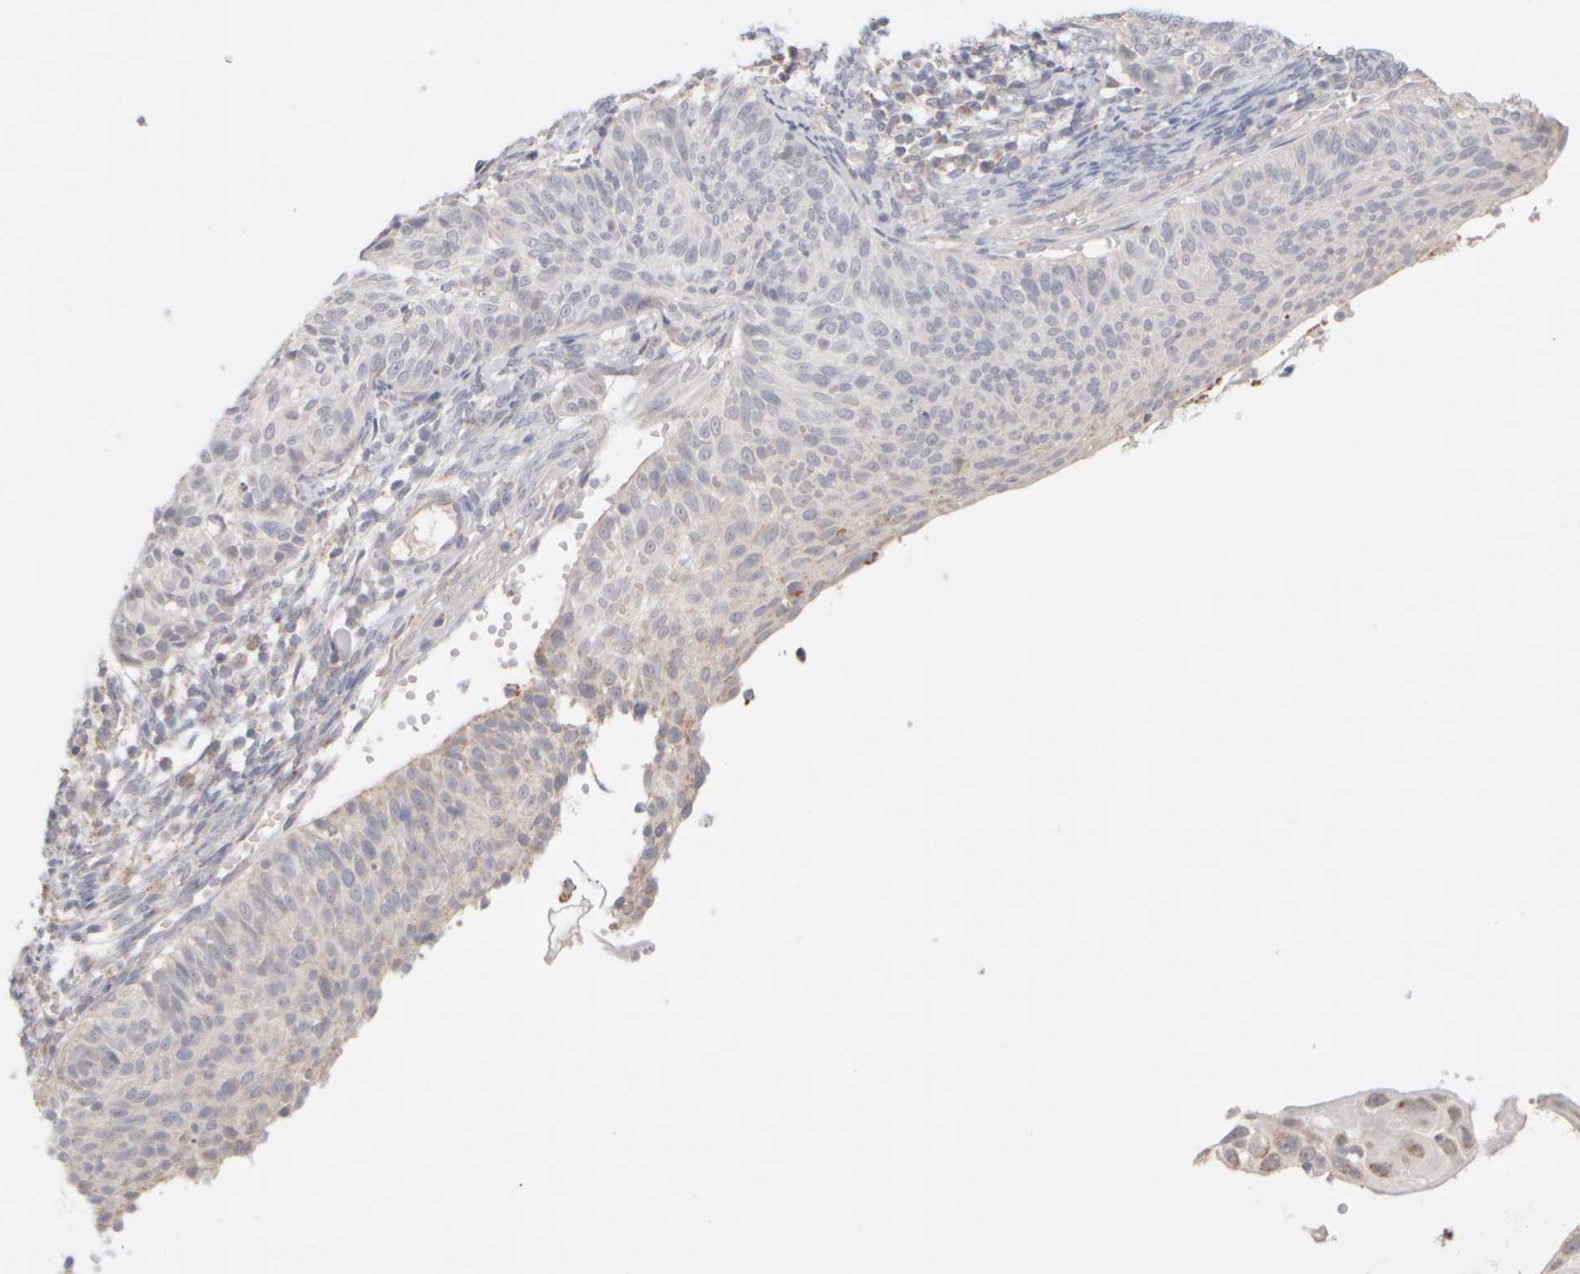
{"staining": {"intensity": "weak", "quantity": "<25%", "location": "cytoplasmic/membranous"}, "tissue": "cervical cancer", "cell_type": "Tumor cells", "image_type": "cancer", "snomed": [{"axis": "morphology", "description": "Squamous cell carcinoma, NOS"}, {"axis": "topography", "description": "Cervix"}], "caption": "There is no significant positivity in tumor cells of cervical cancer (squamous cell carcinoma).", "gene": "ZNF112", "patient": {"sex": "female", "age": 70}}